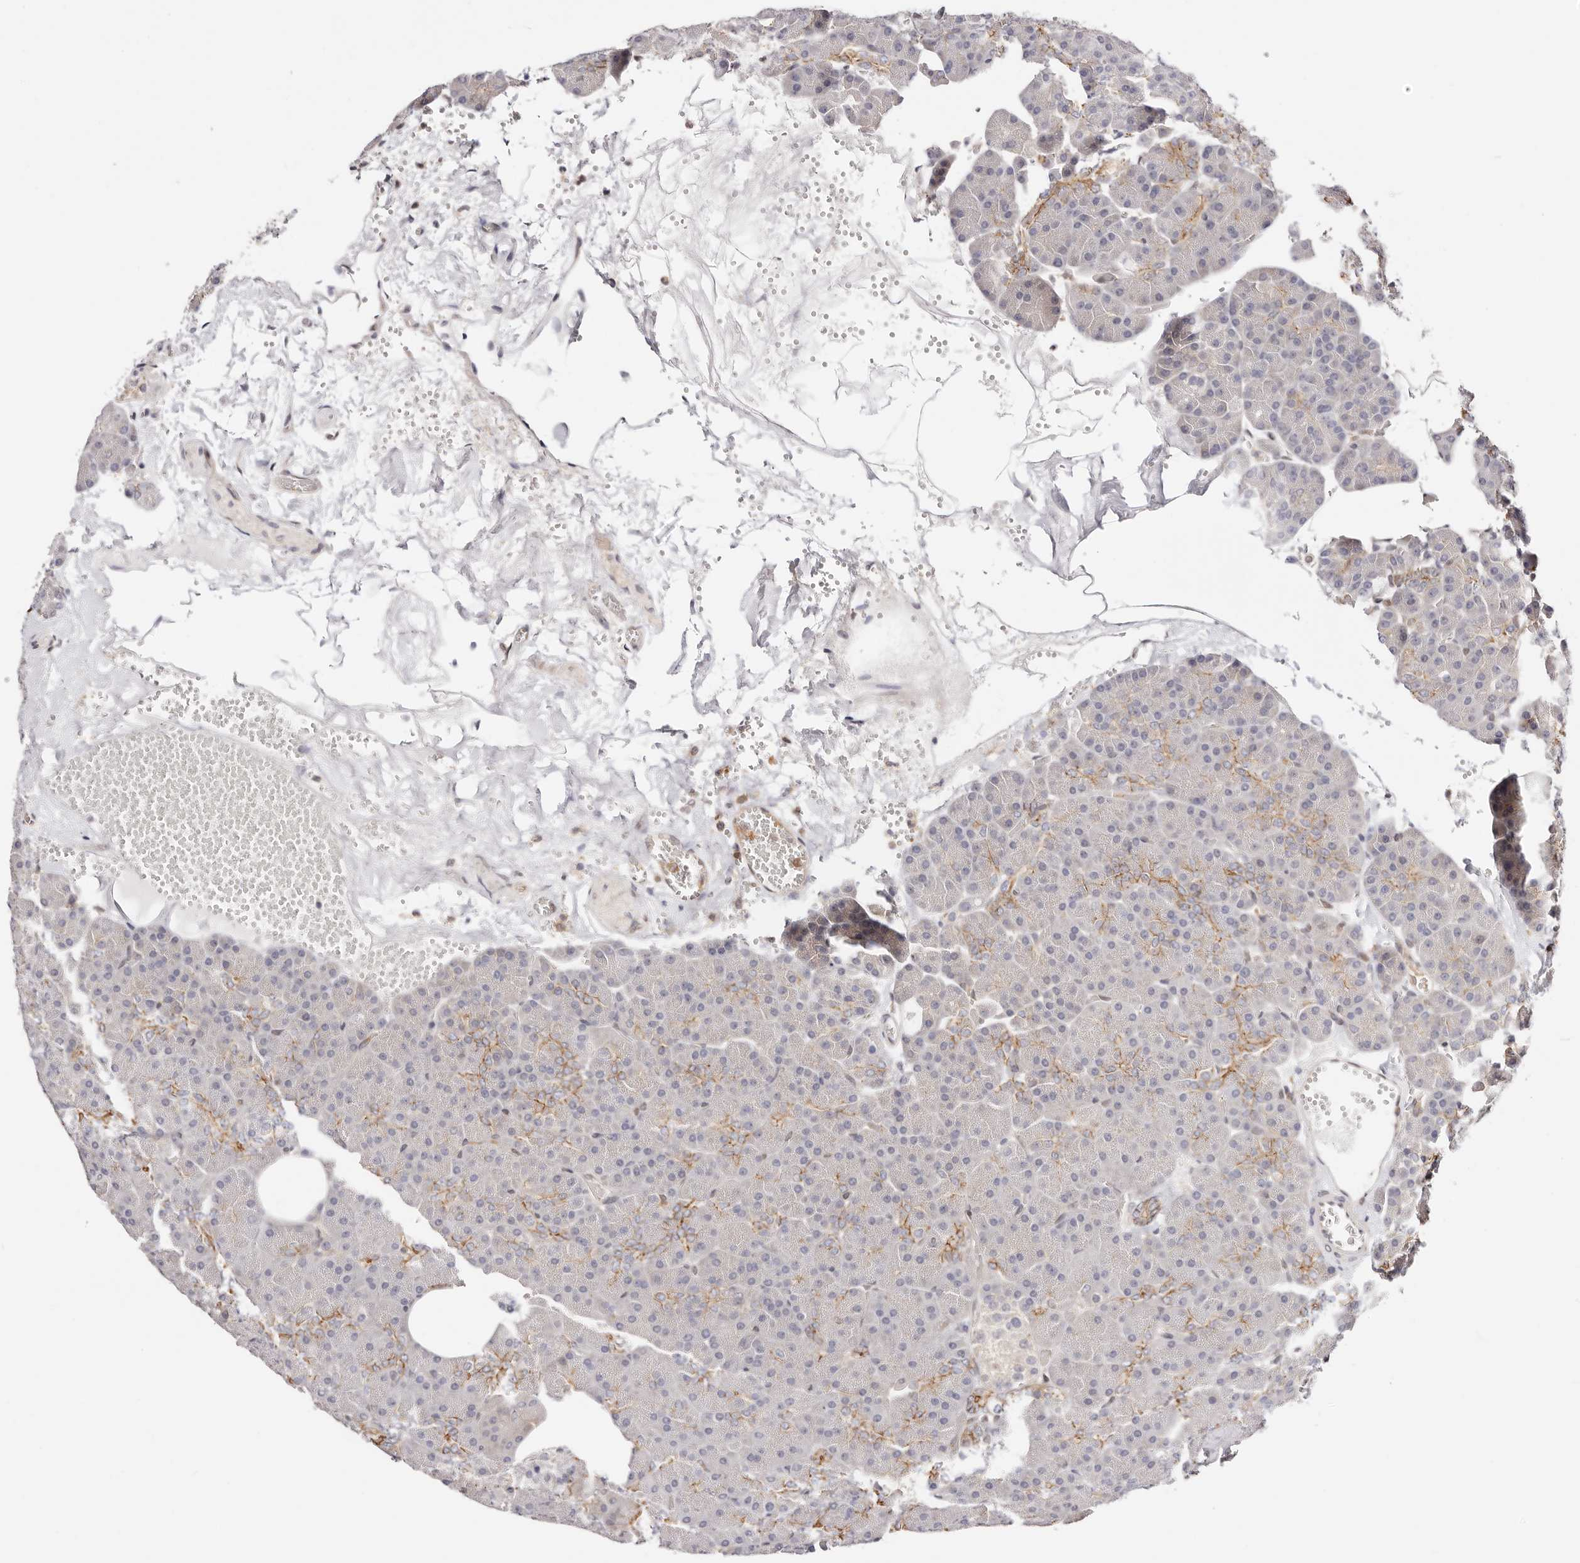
{"staining": {"intensity": "moderate", "quantity": "25%-75%", "location": "cytoplasmic/membranous"}, "tissue": "pancreas", "cell_type": "Exocrine glandular cells", "image_type": "normal", "snomed": [{"axis": "morphology", "description": "Normal tissue, NOS"}, {"axis": "morphology", "description": "Carcinoid, malignant, NOS"}, {"axis": "topography", "description": "Pancreas"}], "caption": "Protein staining displays moderate cytoplasmic/membranous expression in approximately 25%-75% of exocrine glandular cells in unremarkable pancreas.", "gene": "STAT5A", "patient": {"sex": "female", "age": 35}}